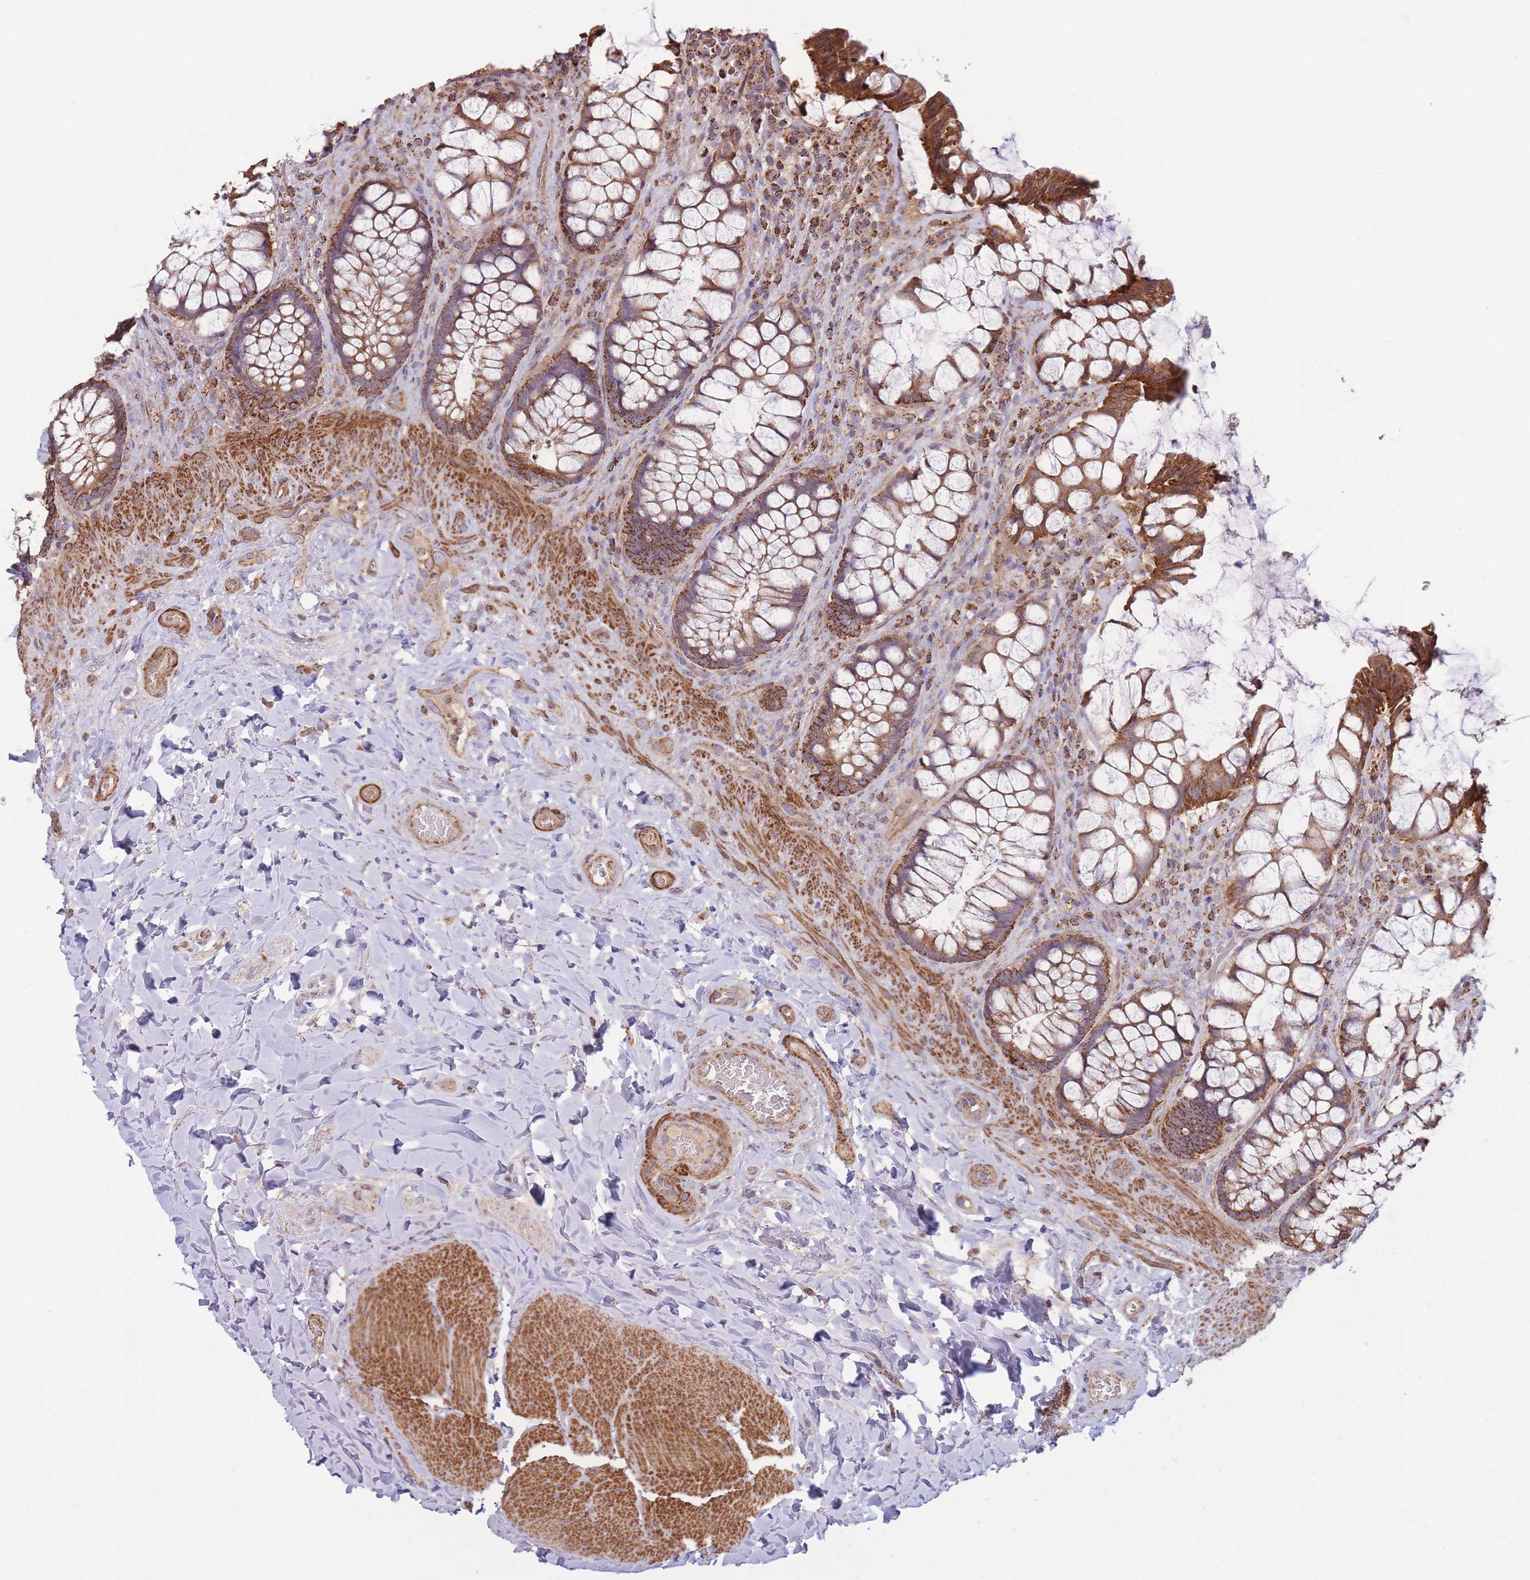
{"staining": {"intensity": "moderate", "quantity": ">75%", "location": "cytoplasmic/membranous"}, "tissue": "rectum", "cell_type": "Glandular cells", "image_type": "normal", "snomed": [{"axis": "morphology", "description": "Normal tissue, NOS"}, {"axis": "topography", "description": "Rectum"}], "caption": "Immunohistochemistry (IHC) staining of normal rectum, which reveals medium levels of moderate cytoplasmic/membranous staining in approximately >75% of glandular cells indicating moderate cytoplasmic/membranous protein staining. The staining was performed using DAB (3,3'-diaminobenzidine) (brown) for protein detection and nuclei were counterstained in hematoxylin (blue).", "gene": "KIF16B", "patient": {"sex": "female", "age": 58}}